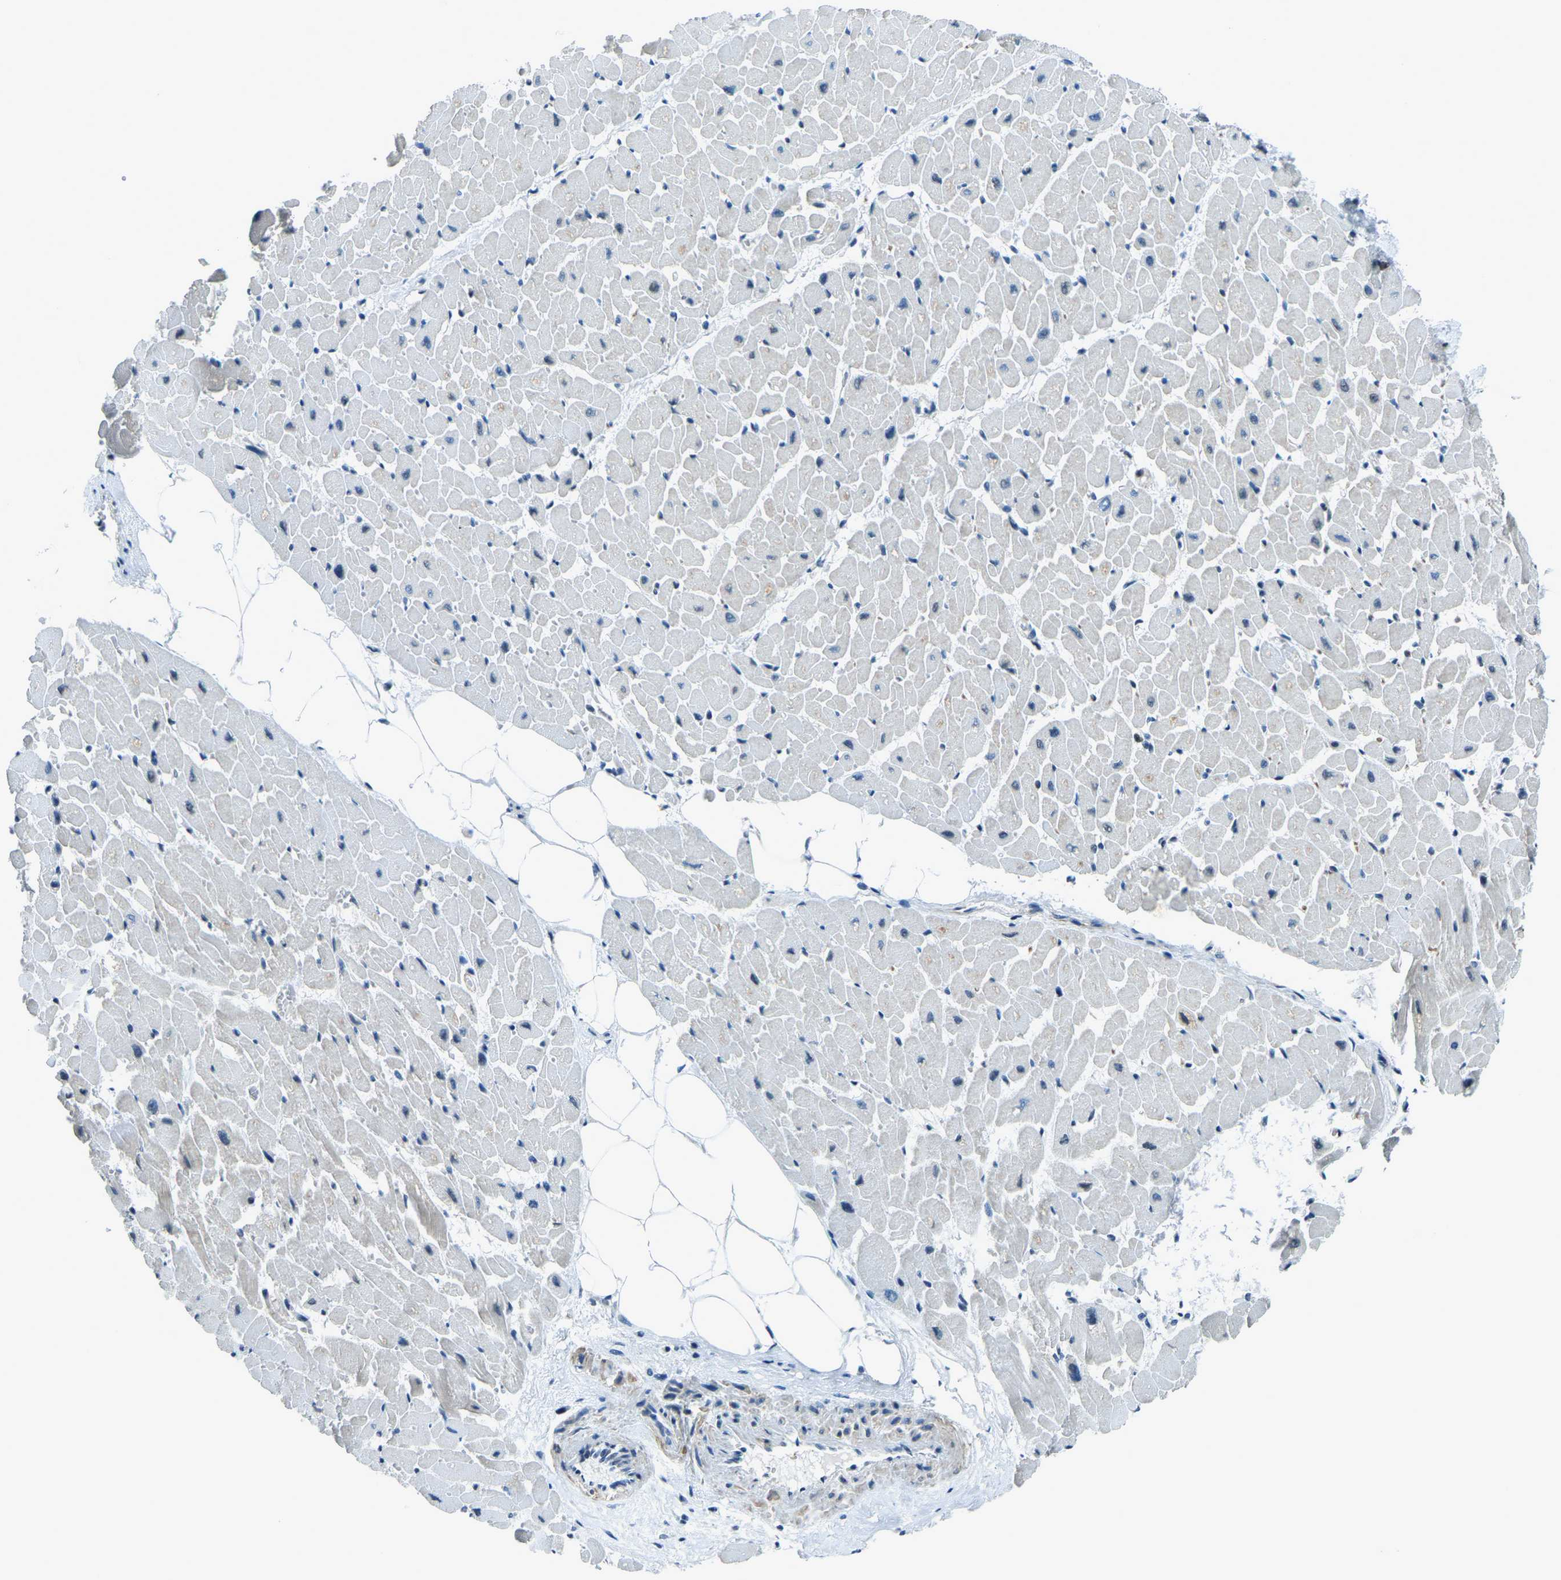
{"staining": {"intensity": "weak", "quantity": "<25%", "location": "cytoplasmic/membranous,nuclear"}, "tissue": "heart muscle", "cell_type": "Cardiomyocytes", "image_type": "normal", "snomed": [{"axis": "morphology", "description": "Normal tissue, NOS"}, {"axis": "topography", "description": "Heart"}], "caption": "A histopathology image of human heart muscle is negative for staining in cardiomyocytes. (Brightfield microscopy of DAB immunohistochemistry (IHC) at high magnification).", "gene": "PRCC", "patient": {"sex": "female", "age": 19}}